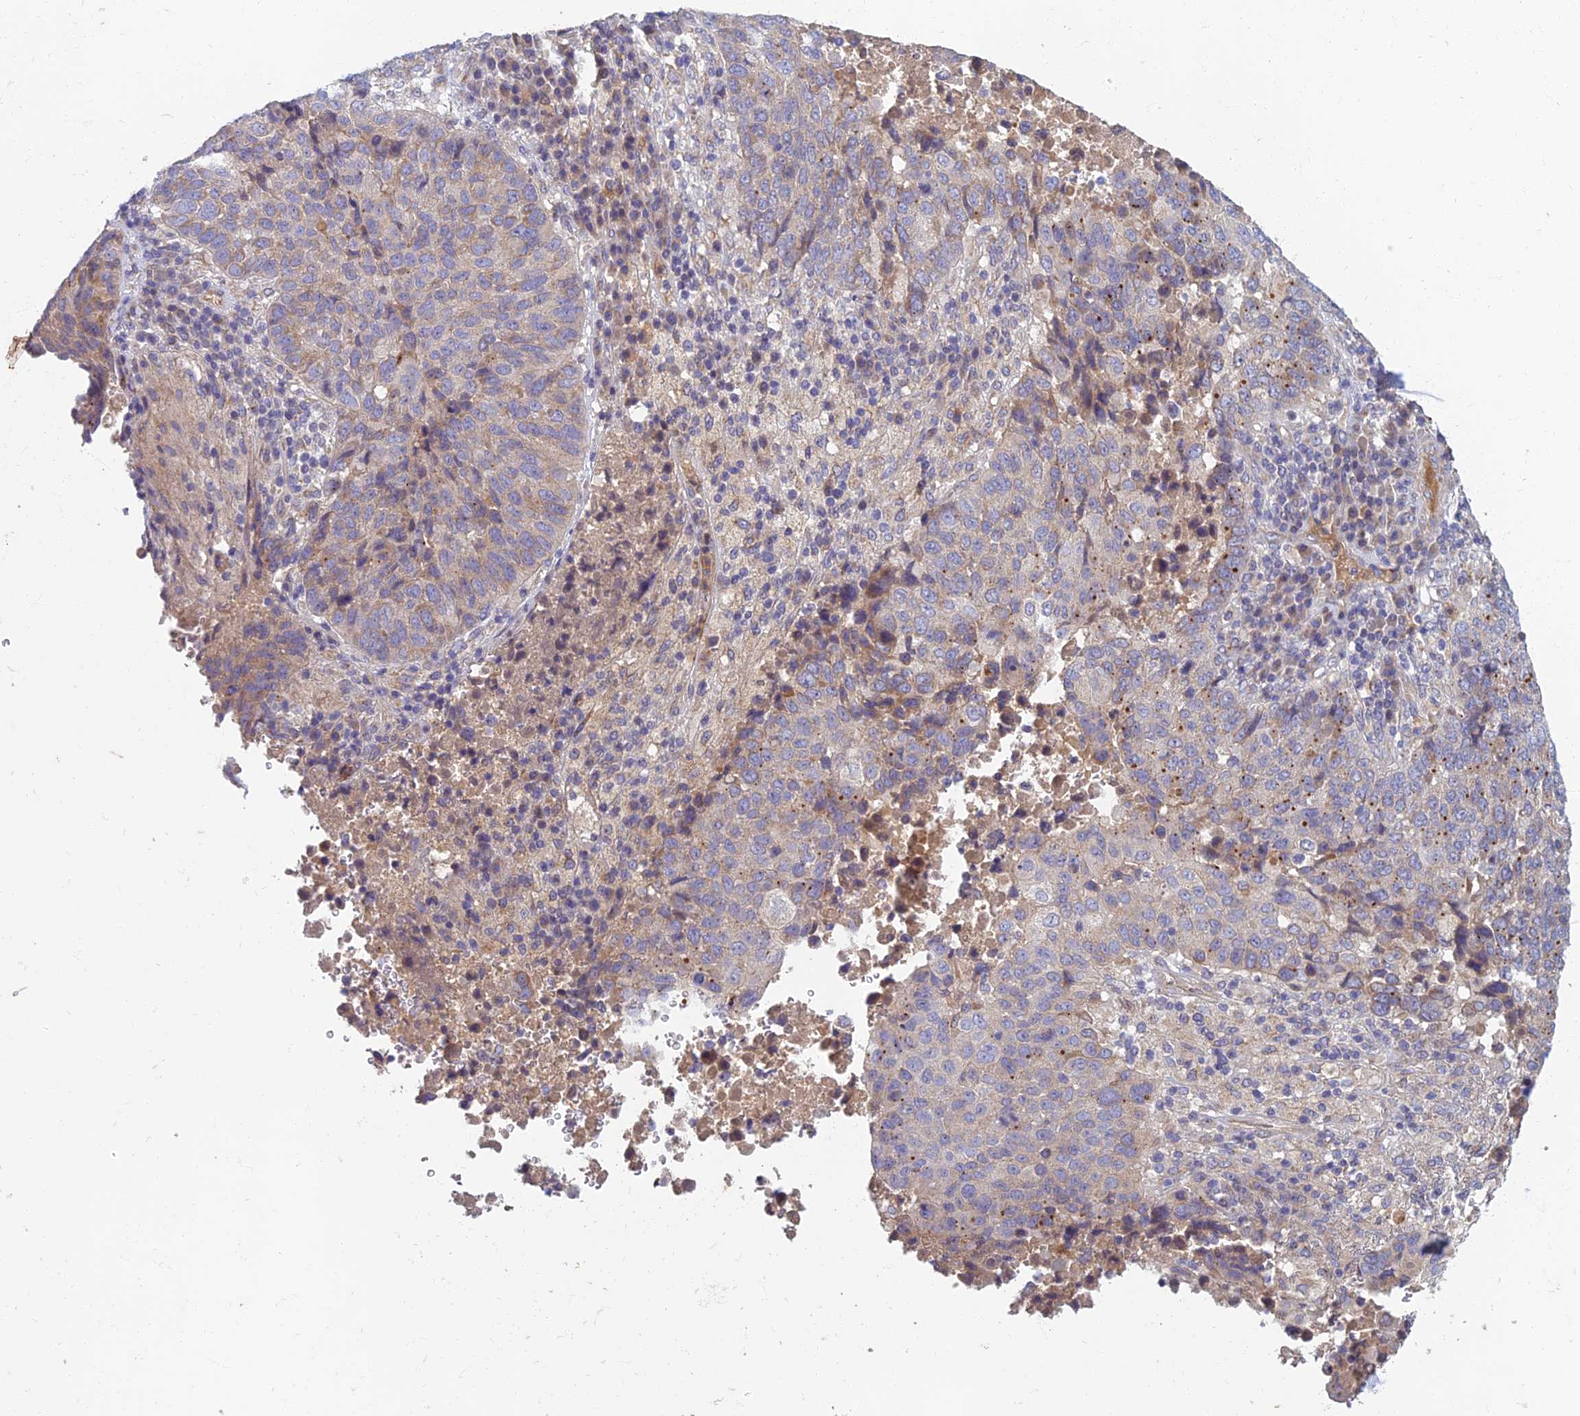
{"staining": {"intensity": "weak", "quantity": "<25%", "location": "cytoplasmic/membranous"}, "tissue": "lung cancer", "cell_type": "Tumor cells", "image_type": "cancer", "snomed": [{"axis": "morphology", "description": "Squamous cell carcinoma, NOS"}, {"axis": "topography", "description": "Lung"}], "caption": "Lung cancer (squamous cell carcinoma) stained for a protein using immunohistochemistry (IHC) demonstrates no positivity tumor cells.", "gene": "SOGA1", "patient": {"sex": "male", "age": 73}}